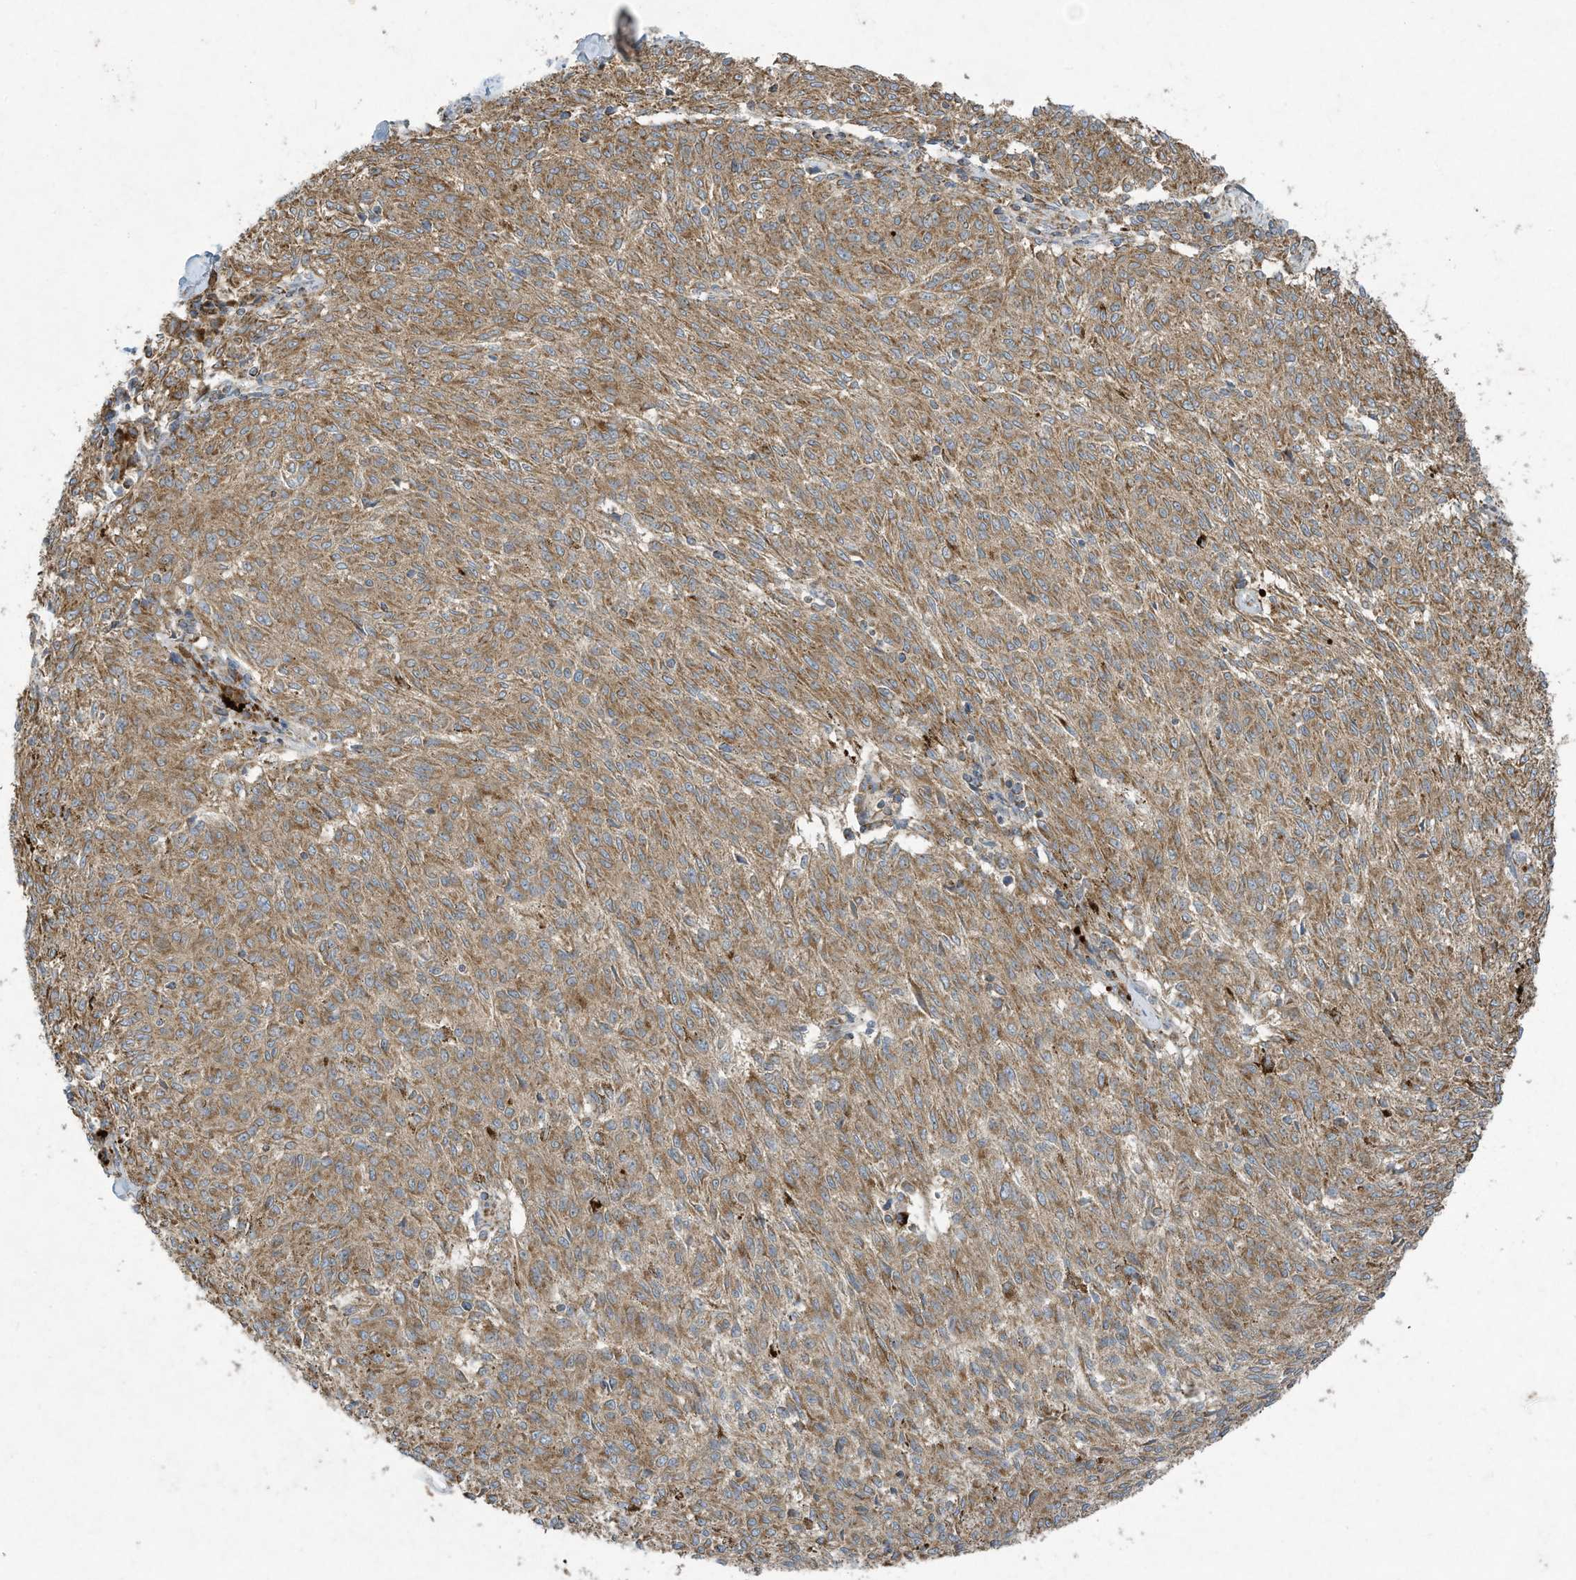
{"staining": {"intensity": "moderate", "quantity": ">75%", "location": "cytoplasmic/membranous"}, "tissue": "melanoma", "cell_type": "Tumor cells", "image_type": "cancer", "snomed": [{"axis": "morphology", "description": "Malignant melanoma, NOS"}, {"axis": "topography", "description": "Skin"}], "caption": "Immunohistochemistry micrograph of melanoma stained for a protein (brown), which shows medium levels of moderate cytoplasmic/membranous staining in about >75% of tumor cells.", "gene": "SYNJ2", "patient": {"sex": "female", "age": 72}}